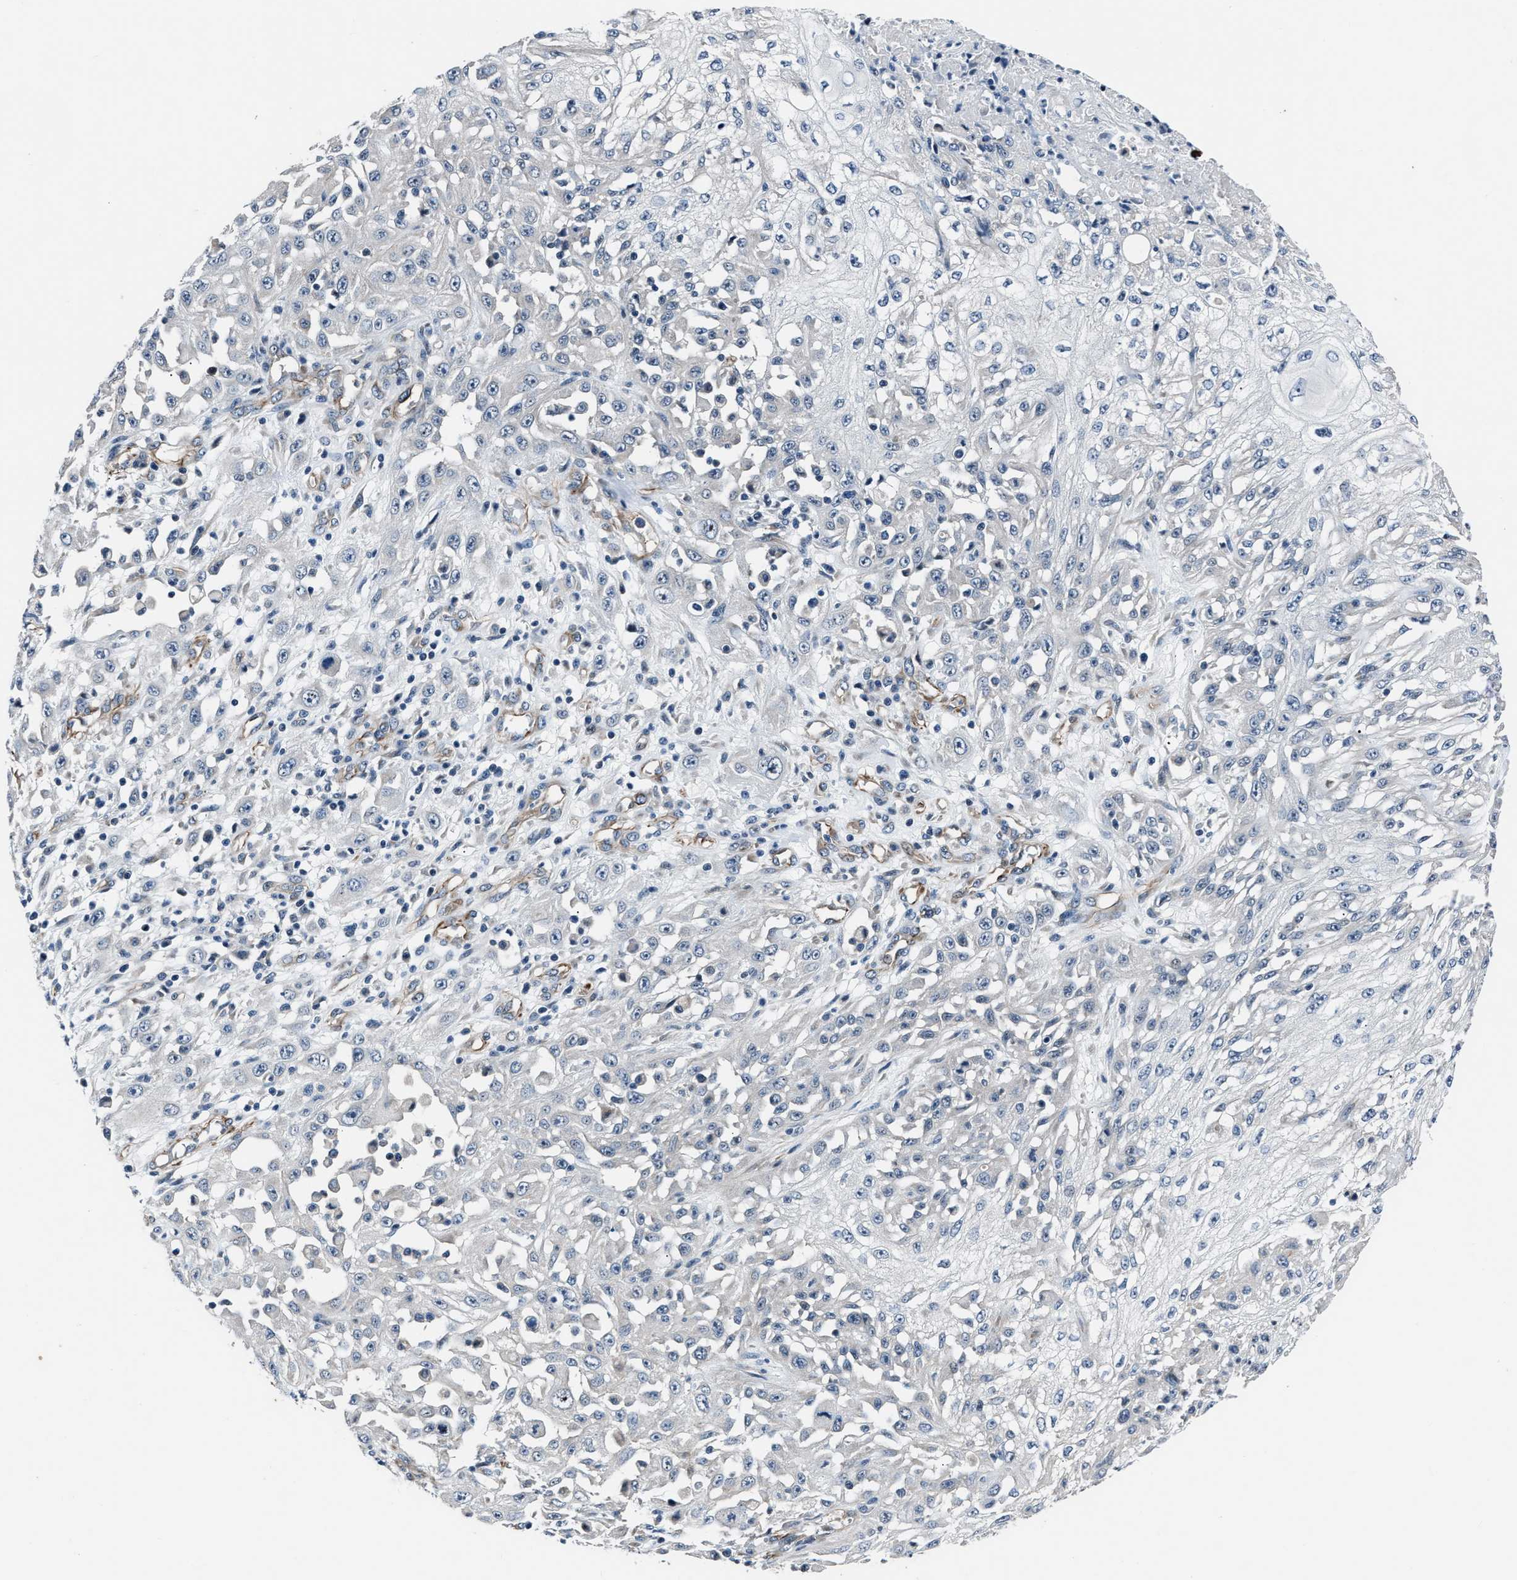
{"staining": {"intensity": "negative", "quantity": "none", "location": "none"}, "tissue": "skin cancer", "cell_type": "Tumor cells", "image_type": "cancer", "snomed": [{"axis": "morphology", "description": "Squamous cell carcinoma, NOS"}, {"axis": "morphology", "description": "Squamous cell carcinoma, metastatic, NOS"}, {"axis": "topography", "description": "Skin"}, {"axis": "topography", "description": "Lymph node"}], "caption": "IHC photomicrograph of squamous cell carcinoma (skin) stained for a protein (brown), which displays no positivity in tumor cells.", "gene": "MPDZ", "patient": {"sex": "male", "age": 75}}